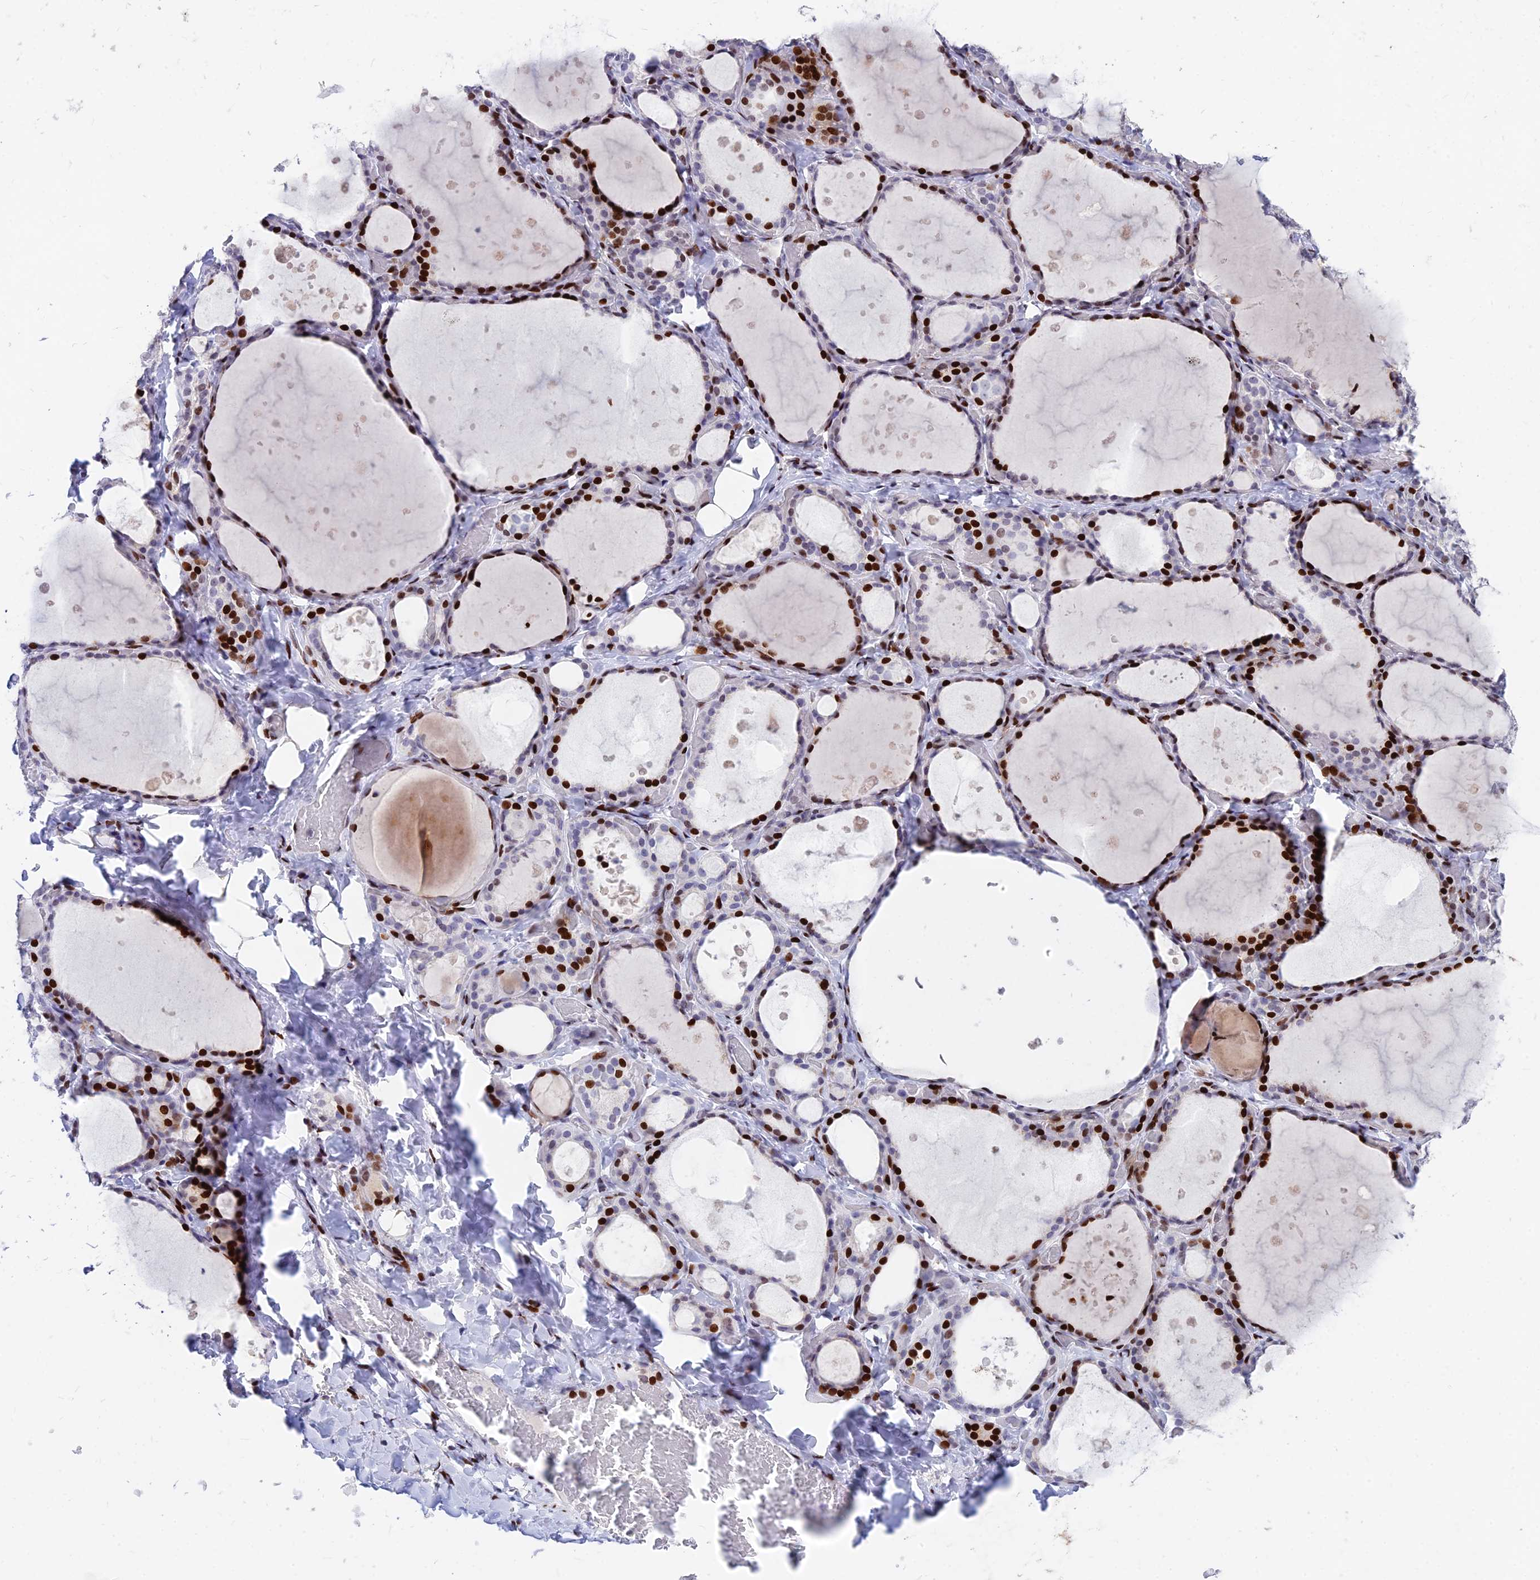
{"staining": {"intensity": "strong", "quantity": ">75%", "location": "nuclear"}, "tissue": "thyroid gland", "cell_type": "Glandular cells", "image_type": "normal", "snomed": [{"axis": "morphology", "description": "Normal tissue, NOS"}, {"axis": "topography", "description": "Thyroid gland"}], "caption": "This image displays unremarkable thyroid gland stained with immunohistochemistry to label a protein in brown. The nuclear of glandular cells show strong positivity for the protein. Nuclei are counter-stained blue.", "gene": "PRPS1", "patient": {"sex": "female", "age": 44}}